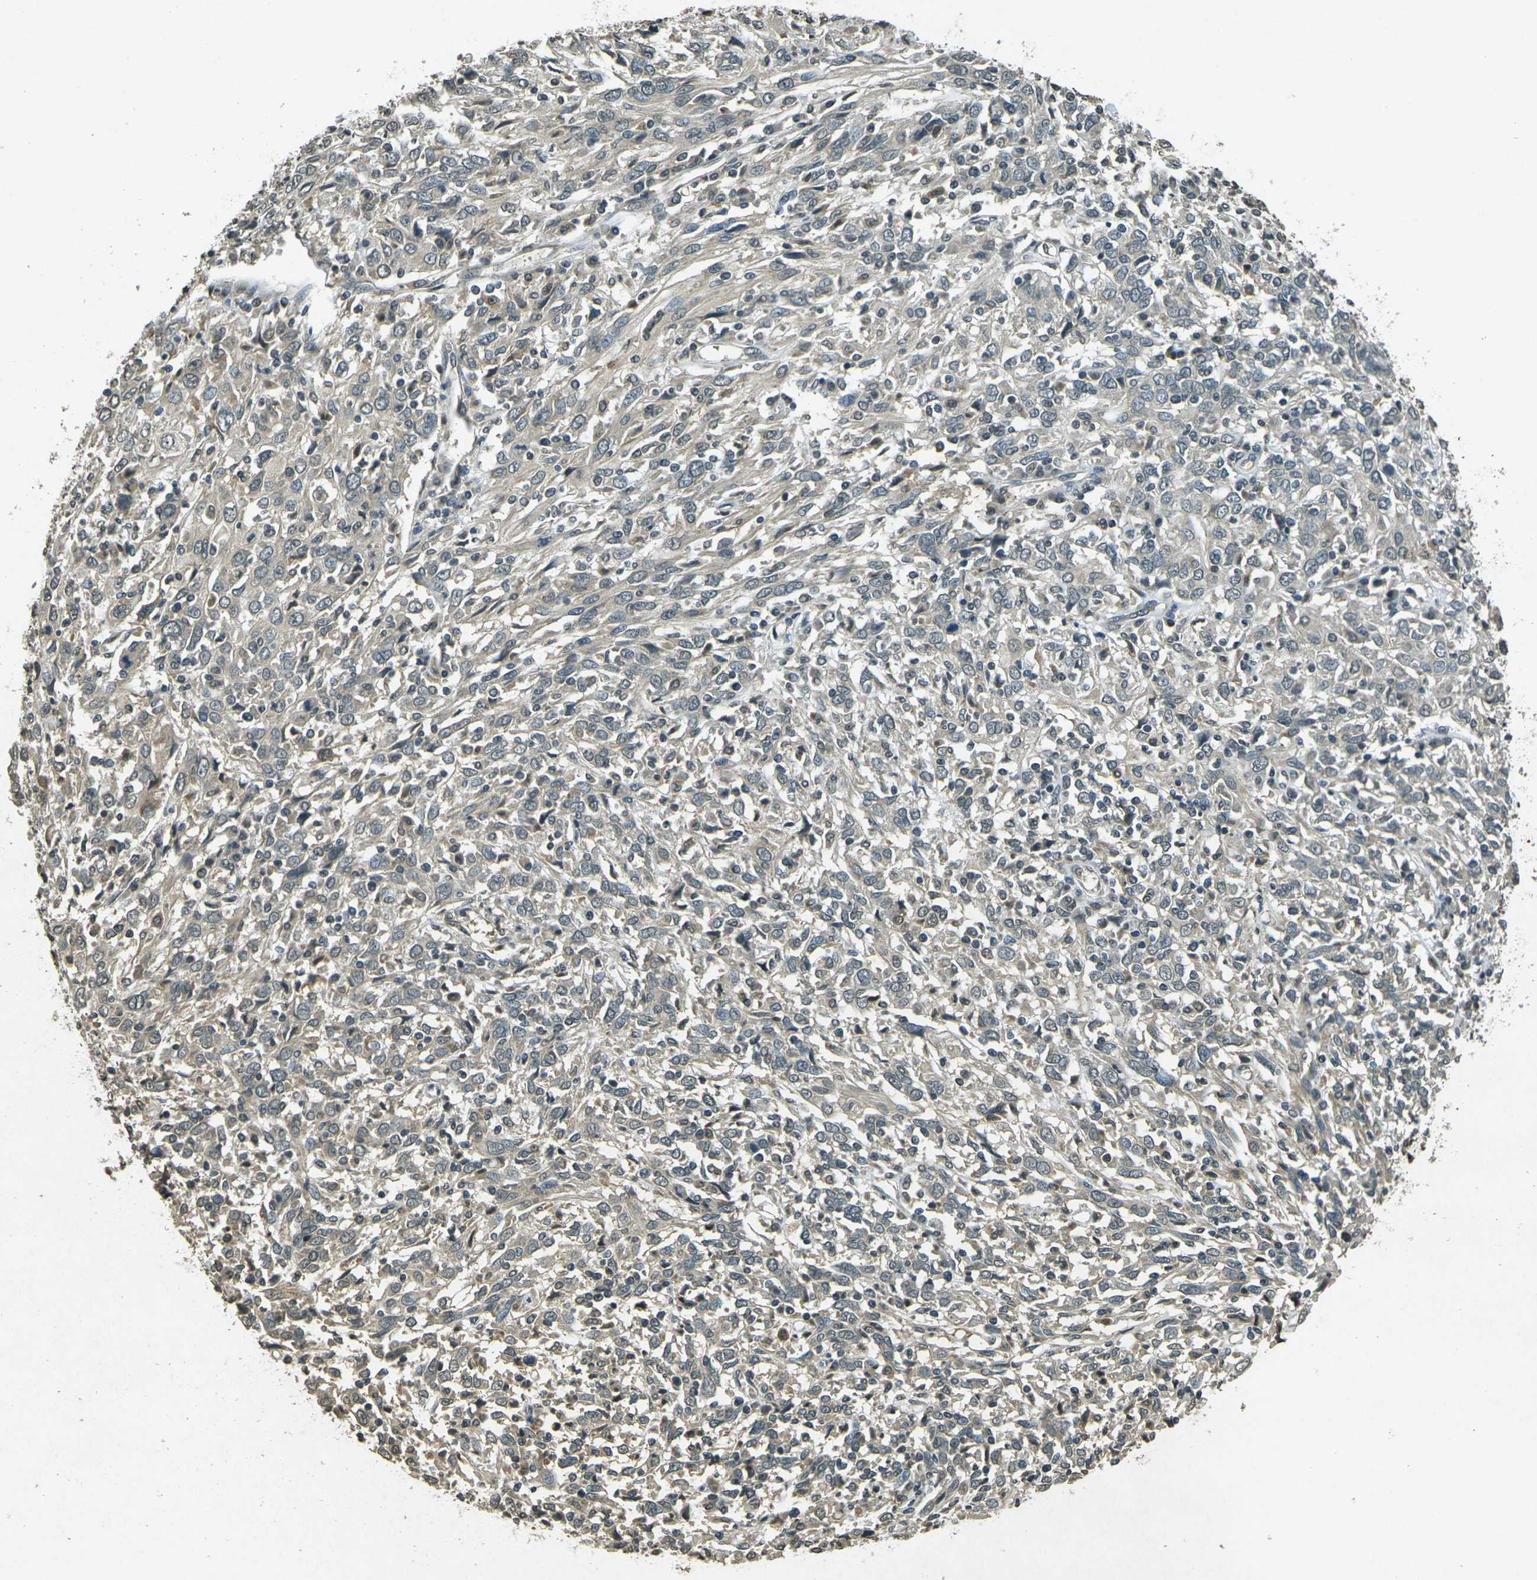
{"staining": {"intensity": "weak", "quantity": "<25%", "location": "cytoplasmic/membranous"}, "tissue": "cervical cancer", "cell_type": "Tumor cells", "image_type": "cancer", "snomed": [{"axis": "morphology", "description": "Squamous cell carcinoma, NOS"}, {"axis": "topography", "description": "Cervix"}], "caption": "Protein analysis of cervical cancer exhibits no significant staining in tumor cells. (DAB (3,3'-diaminobenzidine) IHC visualized using brightfield microscopy, high magnification).", "gene": "PDE2A", "patient": {"sex": "female", "age": 46}}